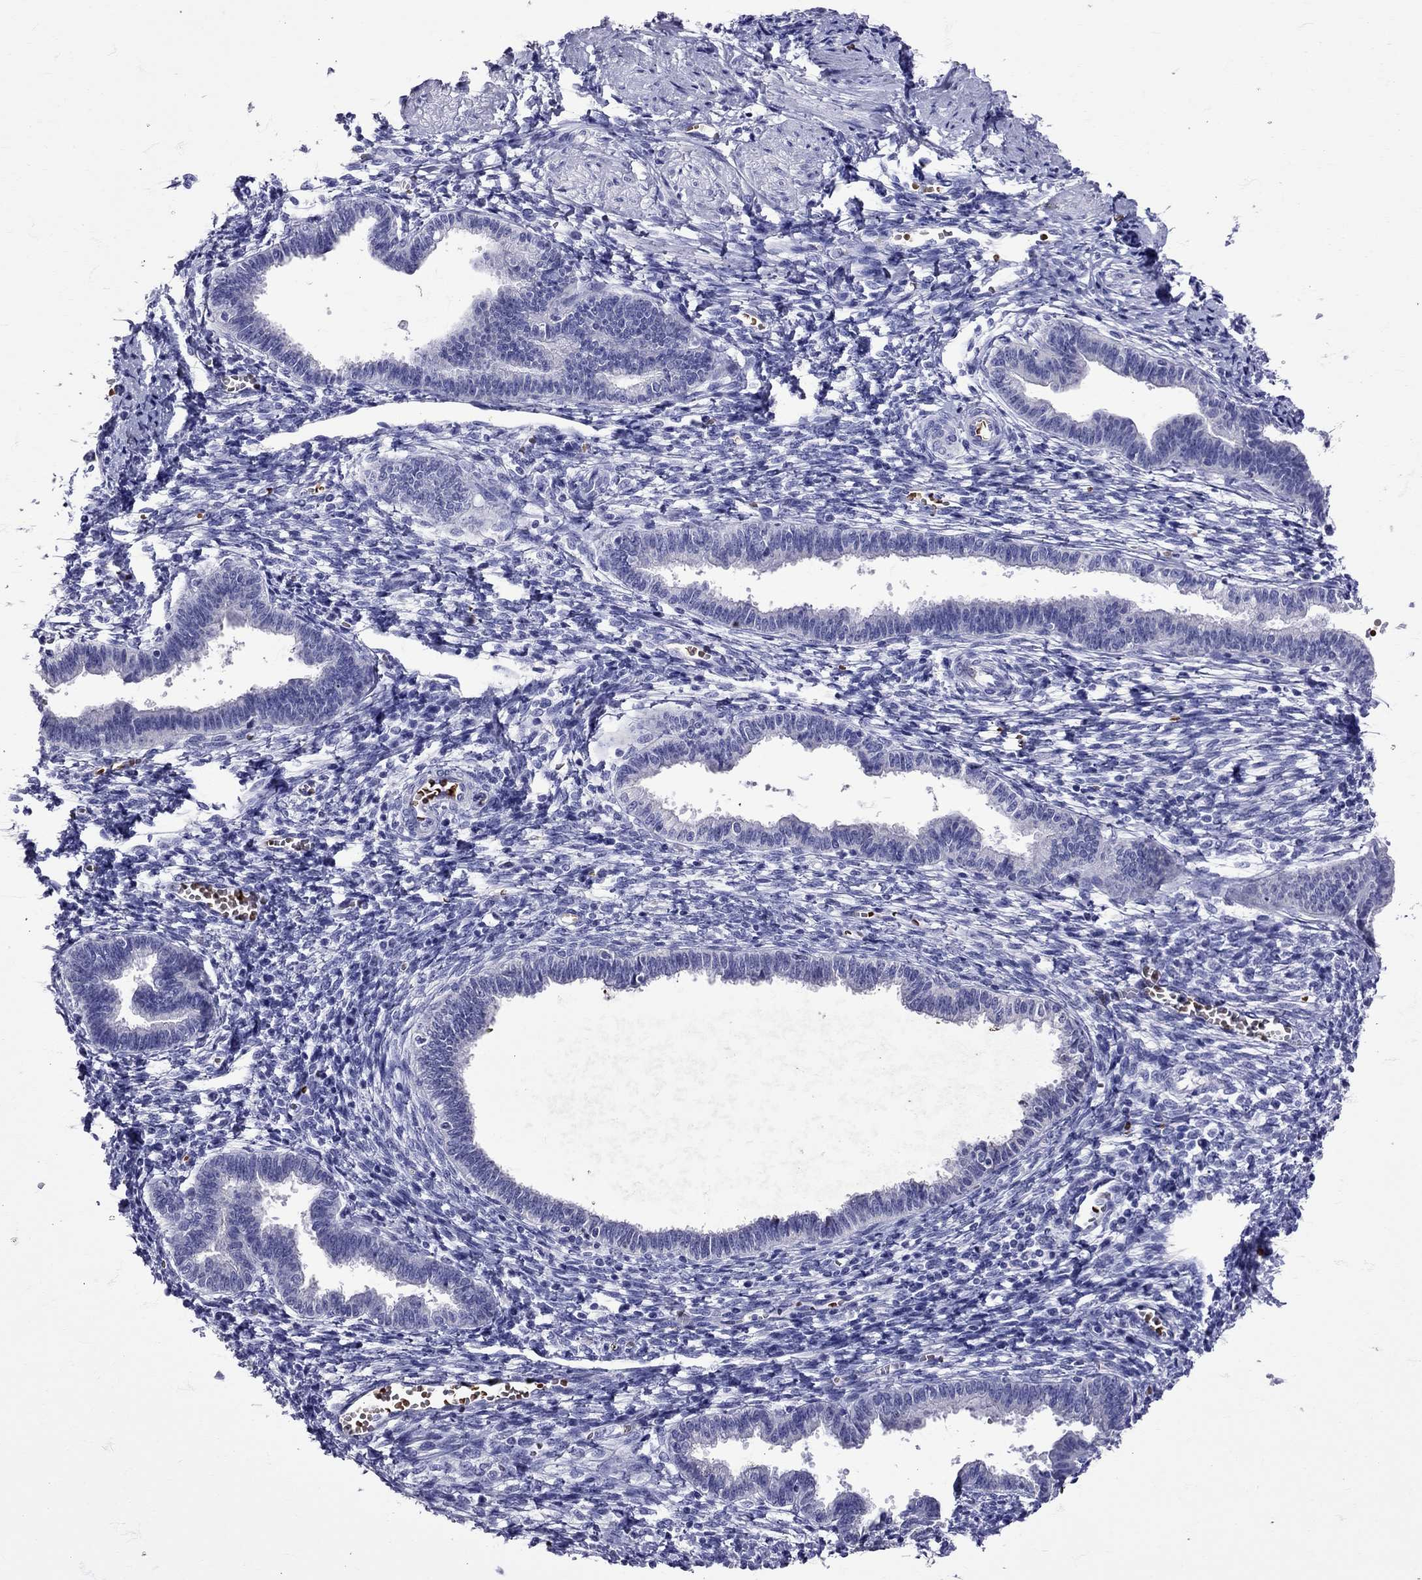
{"staining": {"intensity": "negative", "quantity": "none", "location": "none"}, "tissue": "endometrium", "cell_type": "Cells in endometrial stroma", "image_type": "normal", "snomed": [{"axis": "morphology", "description": "Normal tissue, NOS"}, {"axis": "topography", "description": "Cervix"}, {"axis": "topography", "description": "Endometrium"}], "caption": "DAB immunohistochemical staining of benign endometrium demonstrates no significant positivity in cells in endometrial stroma.", "gene": "TBR1", "patient": {"sex": "female", "age": 37}}